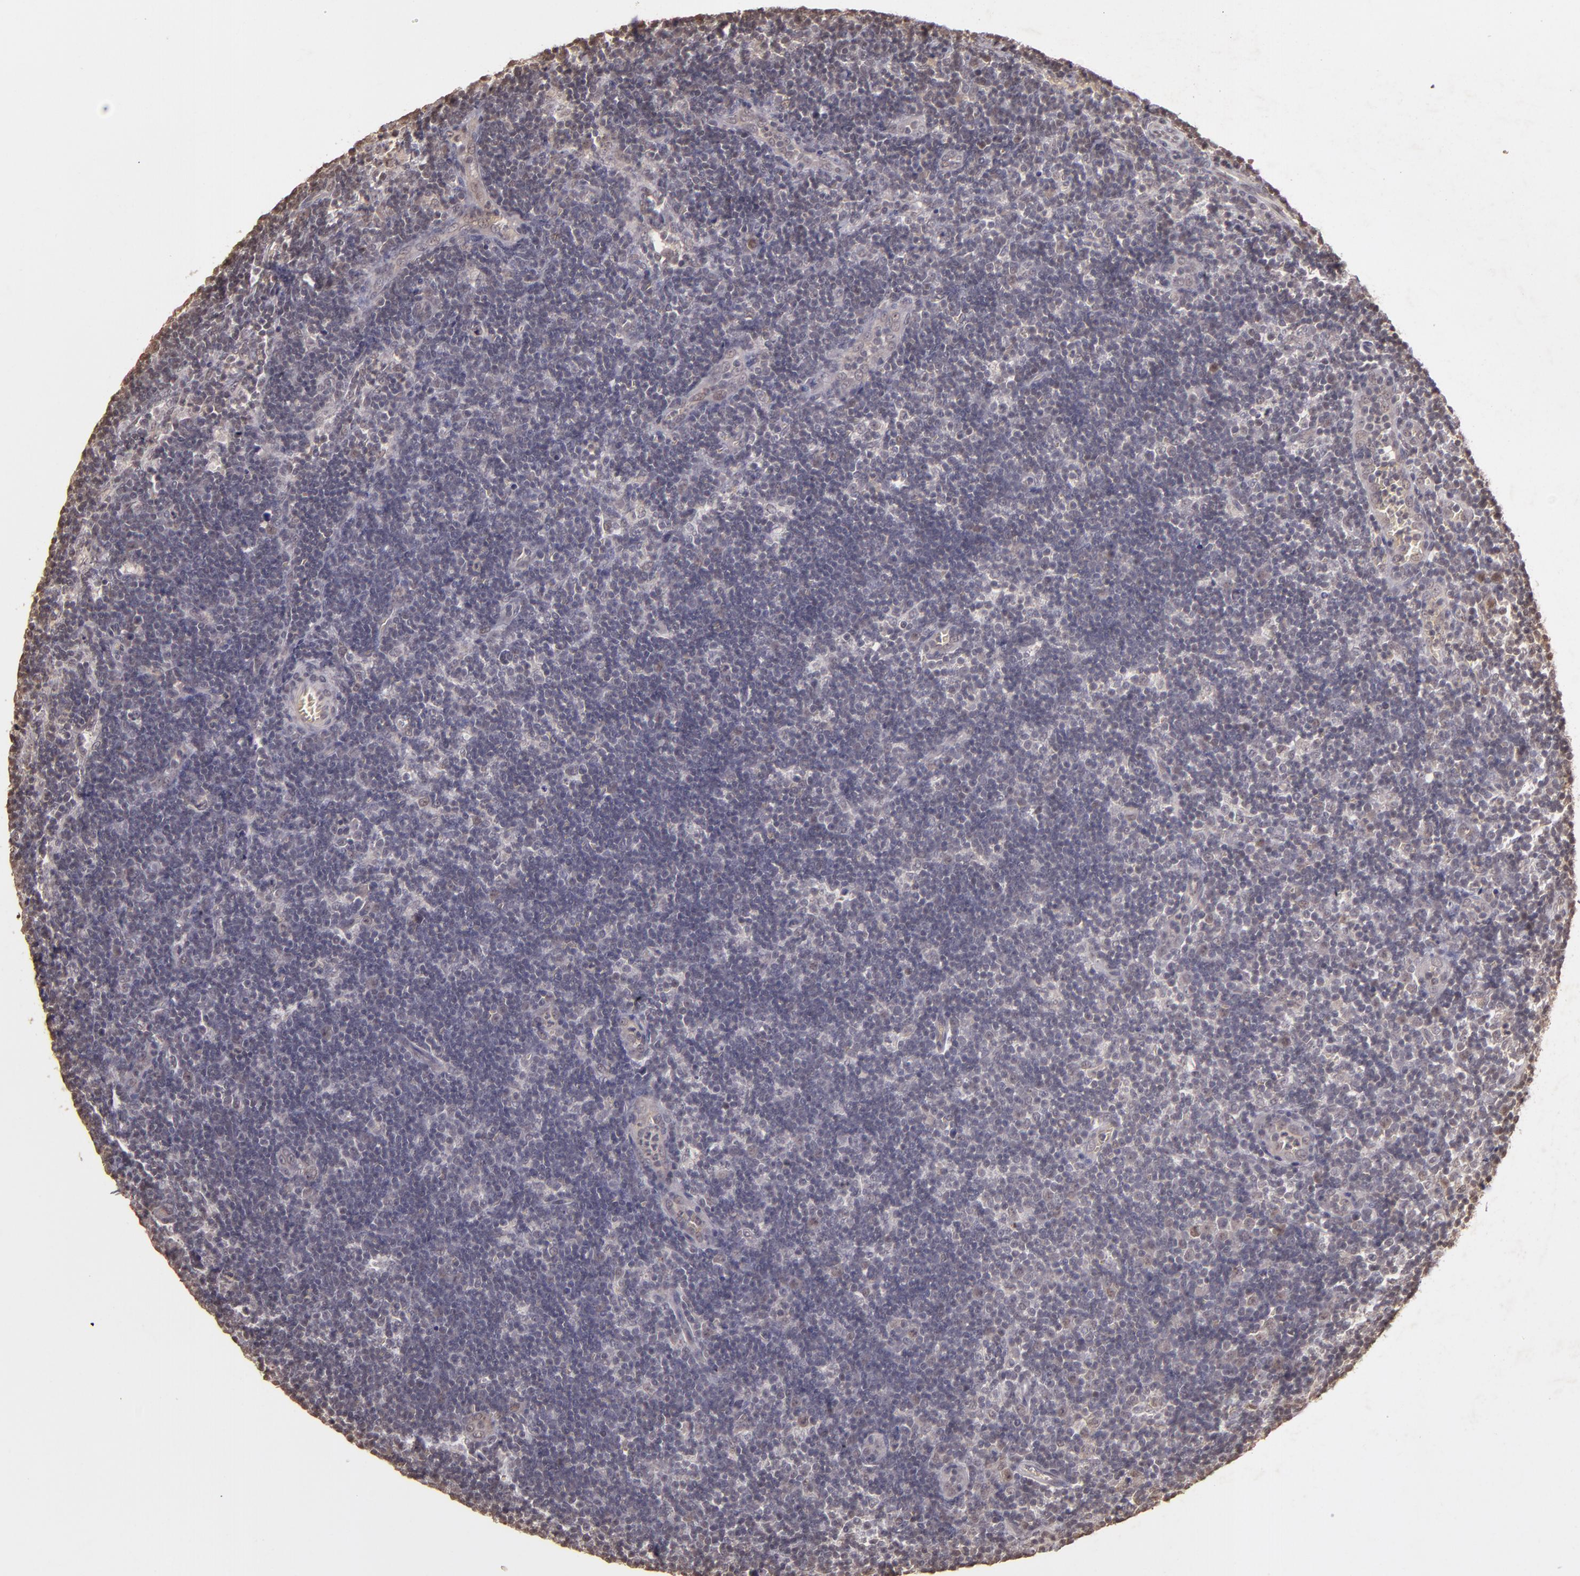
{"staining": {"intensity": "weak", "quantity": "<25%", "location": "cytoplasmic/membranous"}, "tissue": "lymph node", "cell_type": "Non-germinal center cells", "image_type": "normal", "snomed": [{"axis": "morphology", "description": "Normal tissue, NOS"}, {"axis": "morphology", "description": "Inflammation, NOS"}, {"axis": "topography", "description": "Lymph node"}, {"axis": "topography", "description": "Salivary gland"}], "caption": "DAB immunohistochemical staining of benign human lymph node exhibits no significant positivity in non-germinal center cells. The staining was performed using DAB to visualize the protein expression in brown, while the nuclei were stained in blue with hematoxylin (Magnification: 20x).", "gene": "CUL1", "patient": {"sex": "male", "age": 3}}